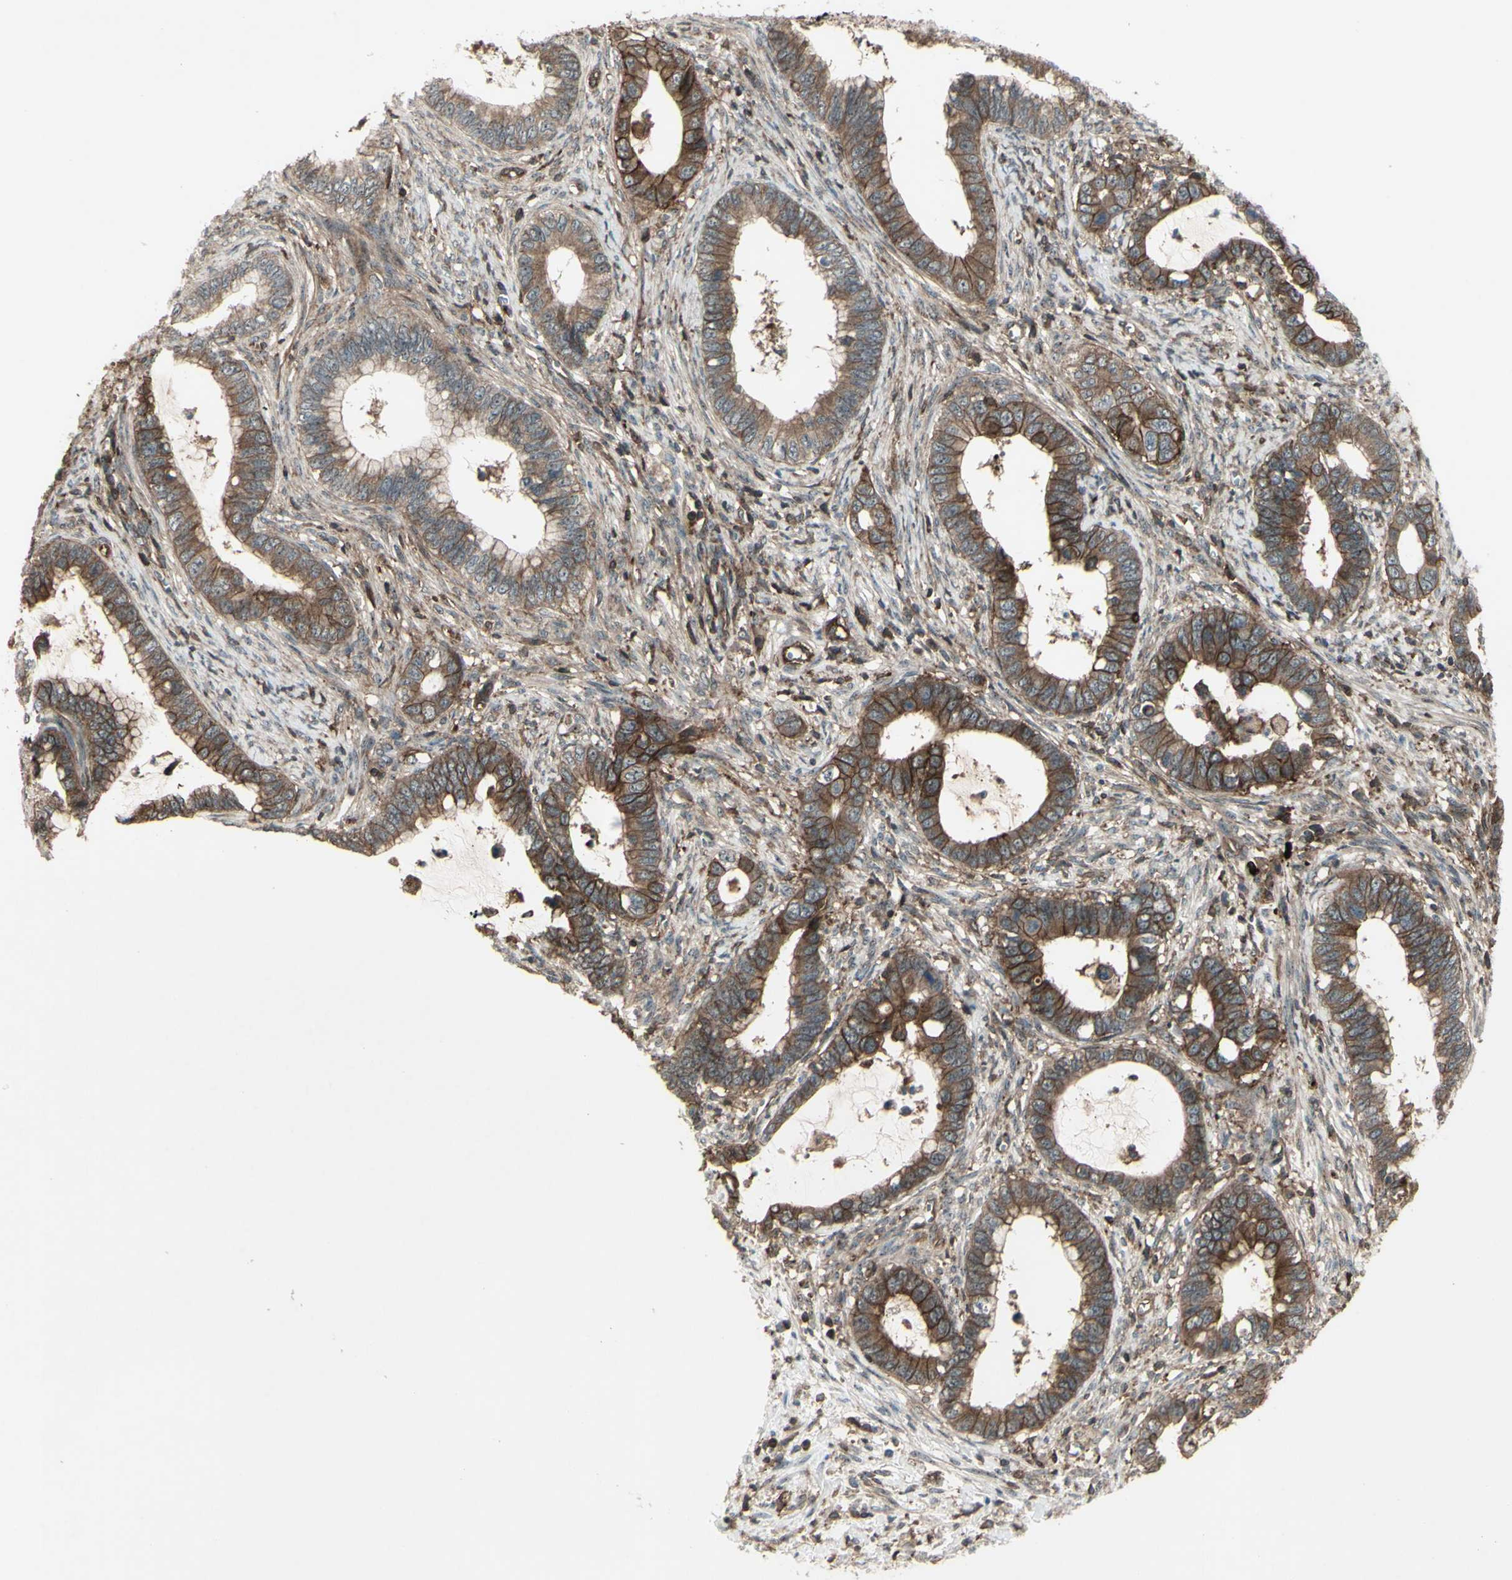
{"staining": {"intensity": "strong", "quantity": ">75%", "location": "cytoplasmic/membranous"}, "tissue": "cervical cancer", "cell_type": "Tumor cells", "image_type": "cancer", "snomed": [{"axis": "morphology", "description": "Adenocarcinoma, NOS"}, {"axis": "topography", "description": "Cervix"}], "caption": "DAB (3,3'-diaminobenzidine) immunohistochemical staining of cervical cancer displays strong cytoplasmic/membranous protein expression in about >75% of tumor cells.", "gene": "FXYD5", "patient": {"sex": "female", "age": 44}}